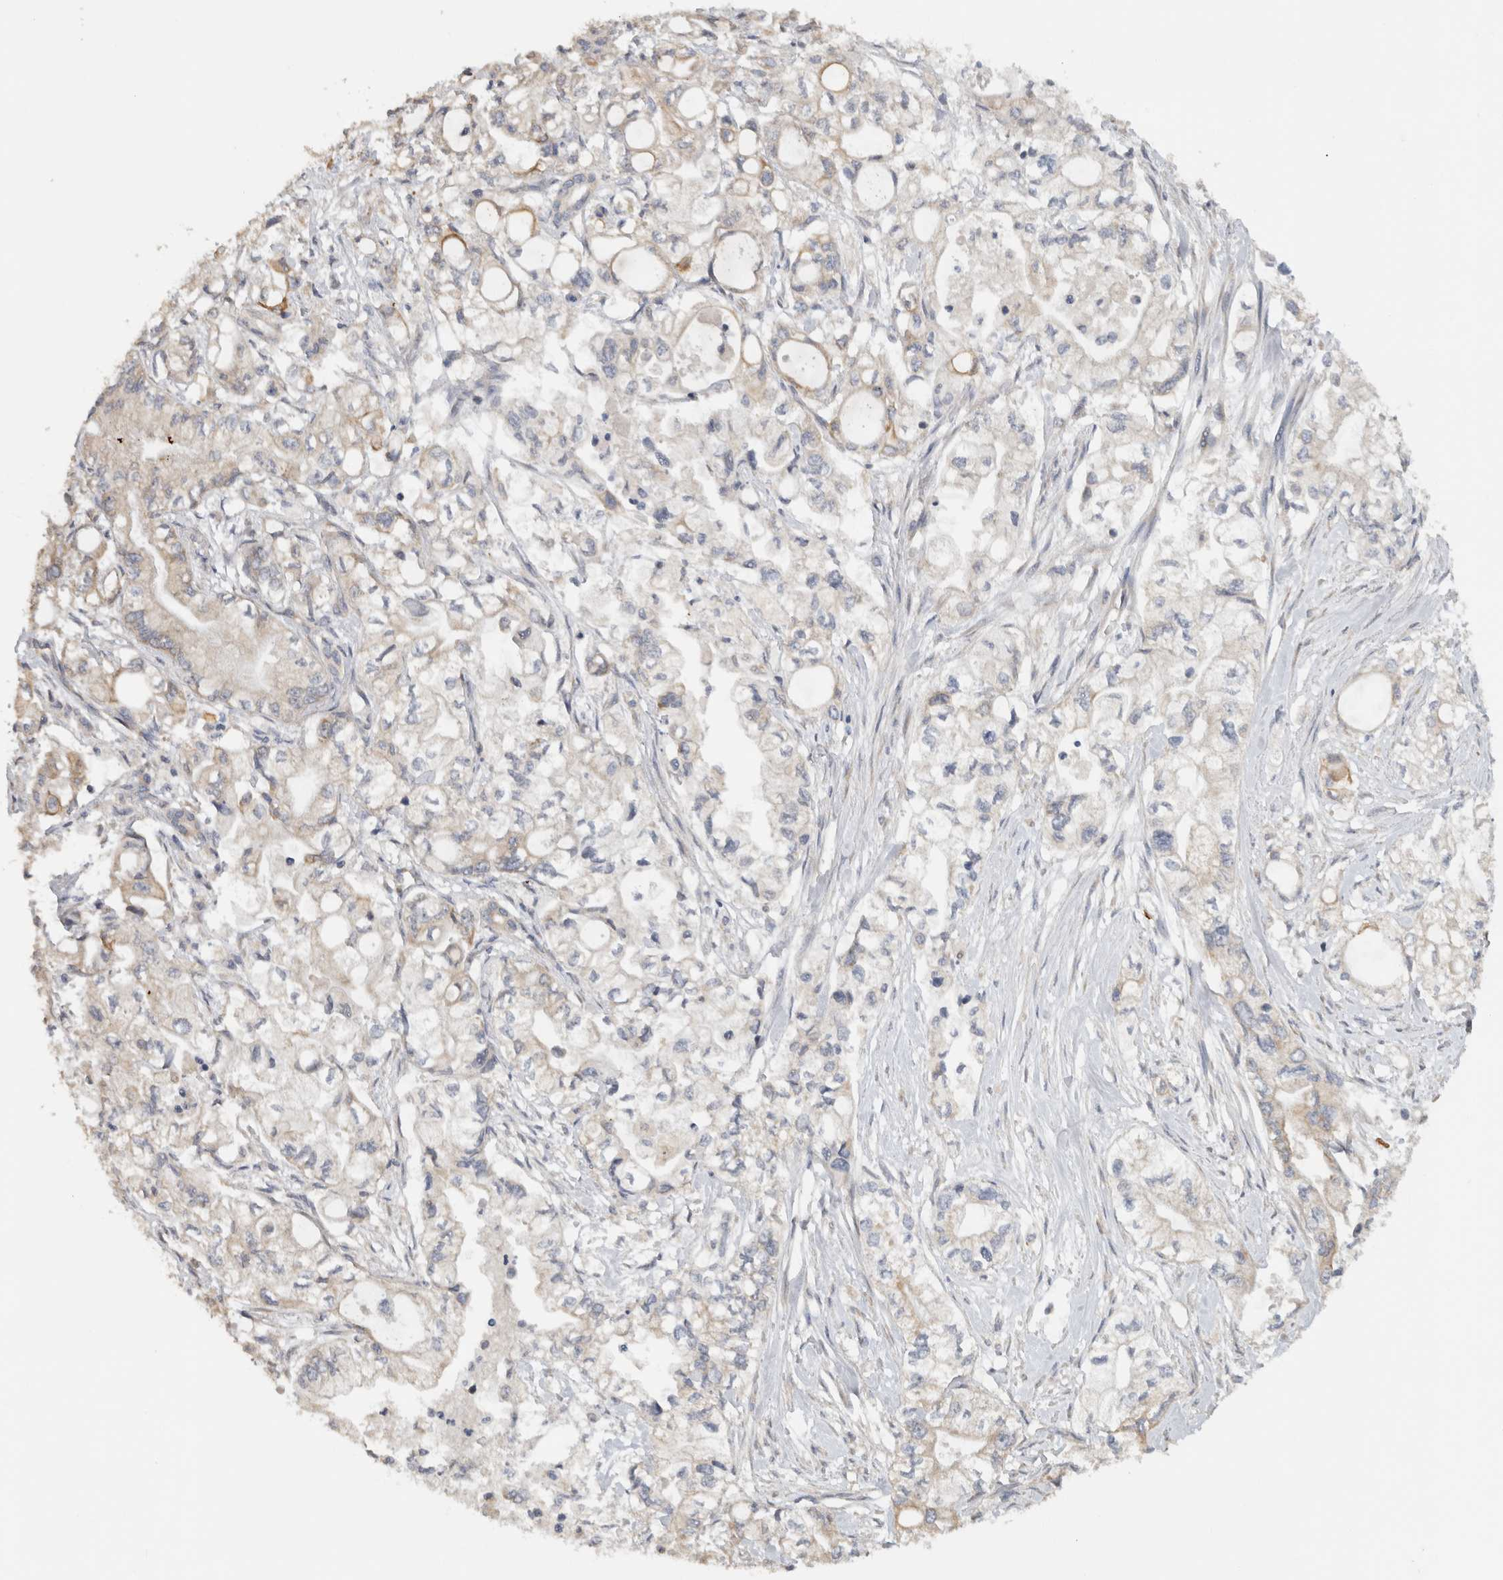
{"staining": {"intensity": "moderate", "quantity": "<25%", "location": "cytoplasmic/membranous"}, "tissue": "pancreatic cancer", "cell_type": "Tumor cells", "image_type": "cancer", "snomed": [{"axis": "morphology", "description": "Adenocarcinoma, NOS"}, {"axis": "topography", "description": "Pancreas"}], "caption": "Immunohistochemical staining of human pancreatic cancer demonstrates low levels of moderate cytoplasmic/membranous protein positivity in approximately <25% of tumor cells. (DAB = brown stain, brightfield microscopy at high magnification).", "gene": "PUM1", "patient": {"sex": "male", "age": 79}}